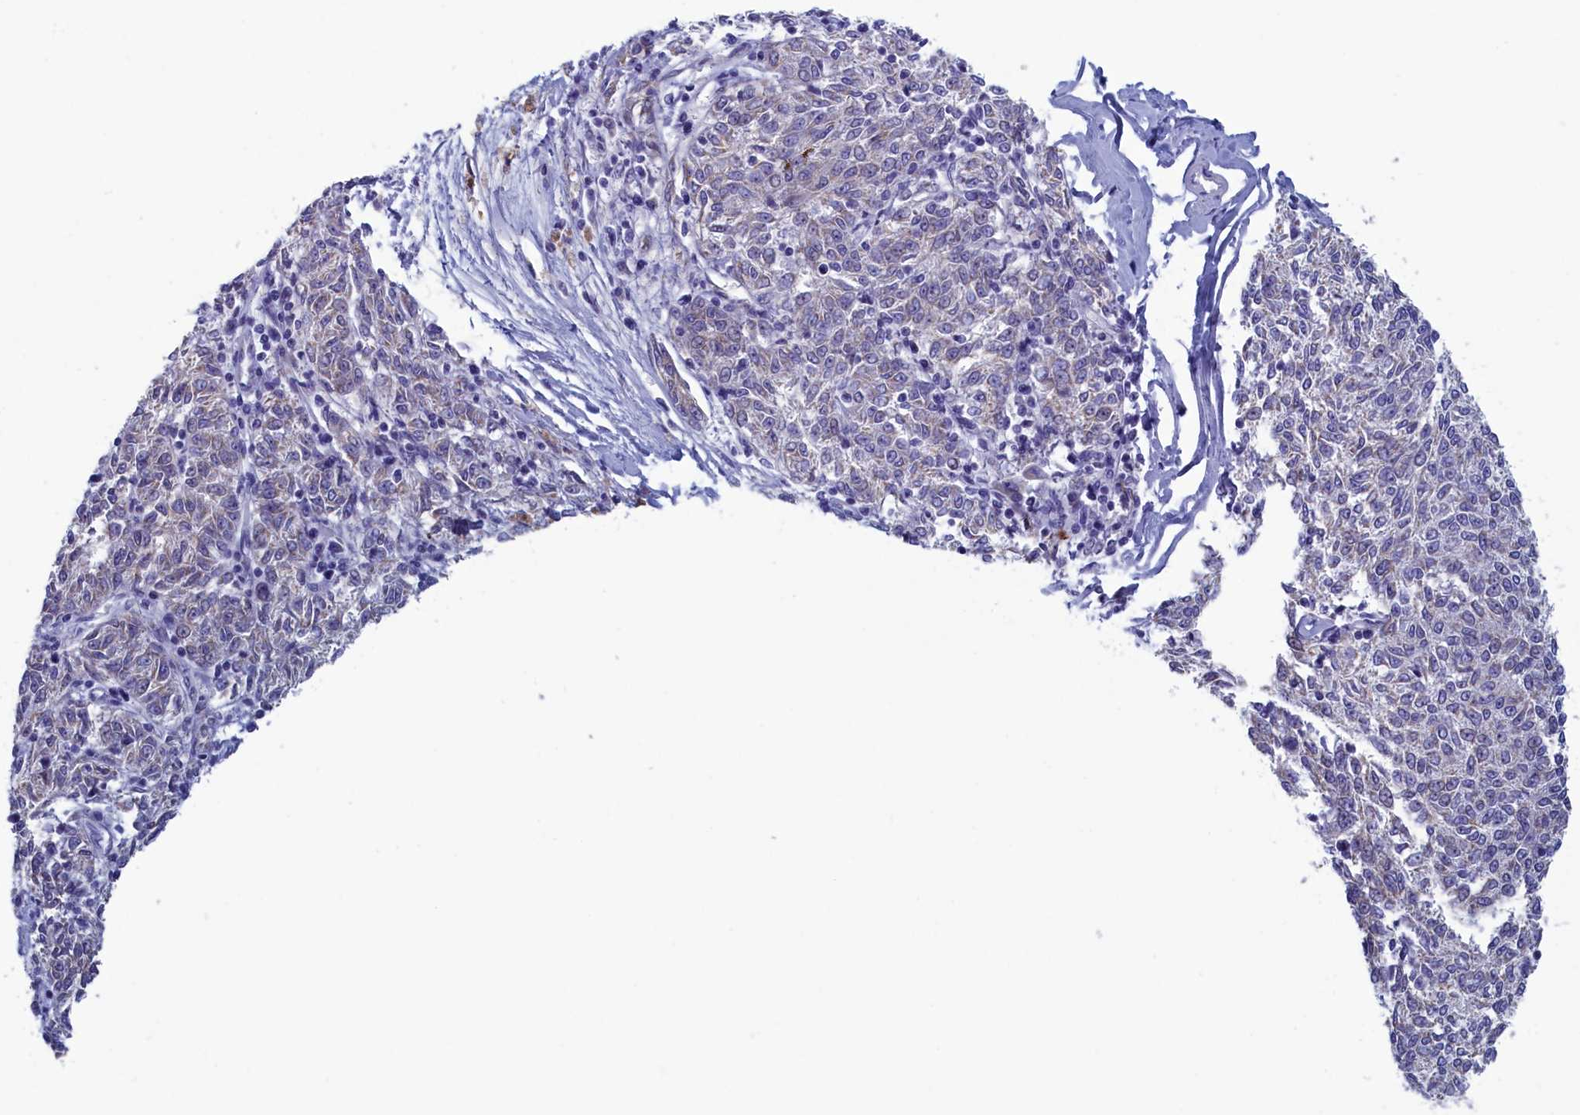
{"staining": {"intensity": "weak", "quantity": "<25%", "location": "cytoplasmic/membranous"}, "tissue": "melanoma", "cell_type": "Tumor cells", "image_type": "cancer", "snomed": [{"axis": "morphology", "description": "Malignant melanoma, NOS"}, {"axis": "topography", "description": "Skin"}], "caption": "A histopathology image of human melanoma is negative for staining in tumor cells.", "gene": "NIBAN3", "patient": {"sex": "female", "age": 72}}